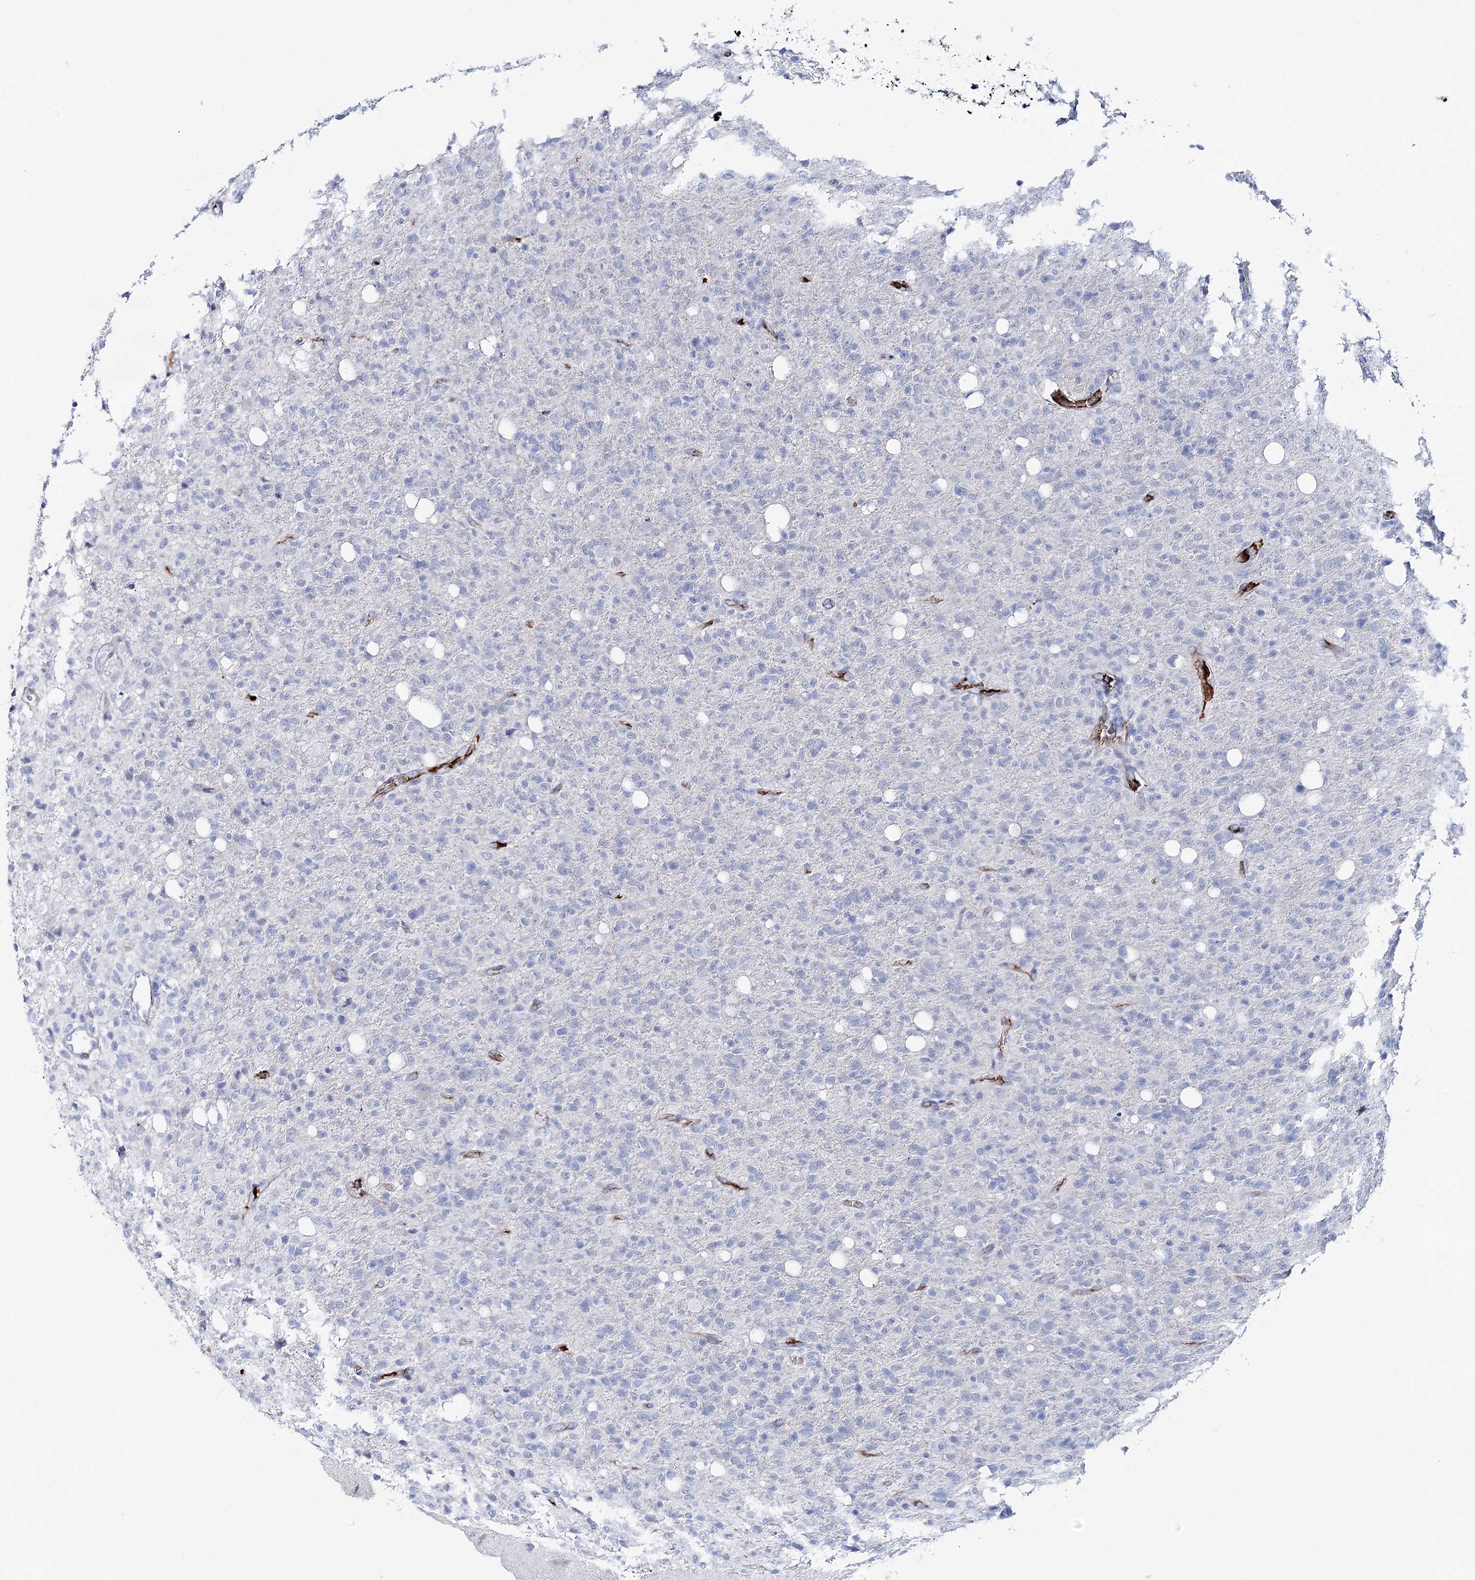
{"staining": {"intensity": "negative", "quantity": "none", "location": "none"}, "tissue": "glioma", "cell_type": "Tumor cells", "image_type": "cancer", "snomed": [{"axis": "morphology", "description": "Glioma, malignant, High grade"}, {"axis": "topography", "description": "Brain"}], "caption": "There is no significant staining in tumor cells of malignant high-grade glioma.", "gene": "ANKRD23", "patient": {"sex": "female", "age": 57}}